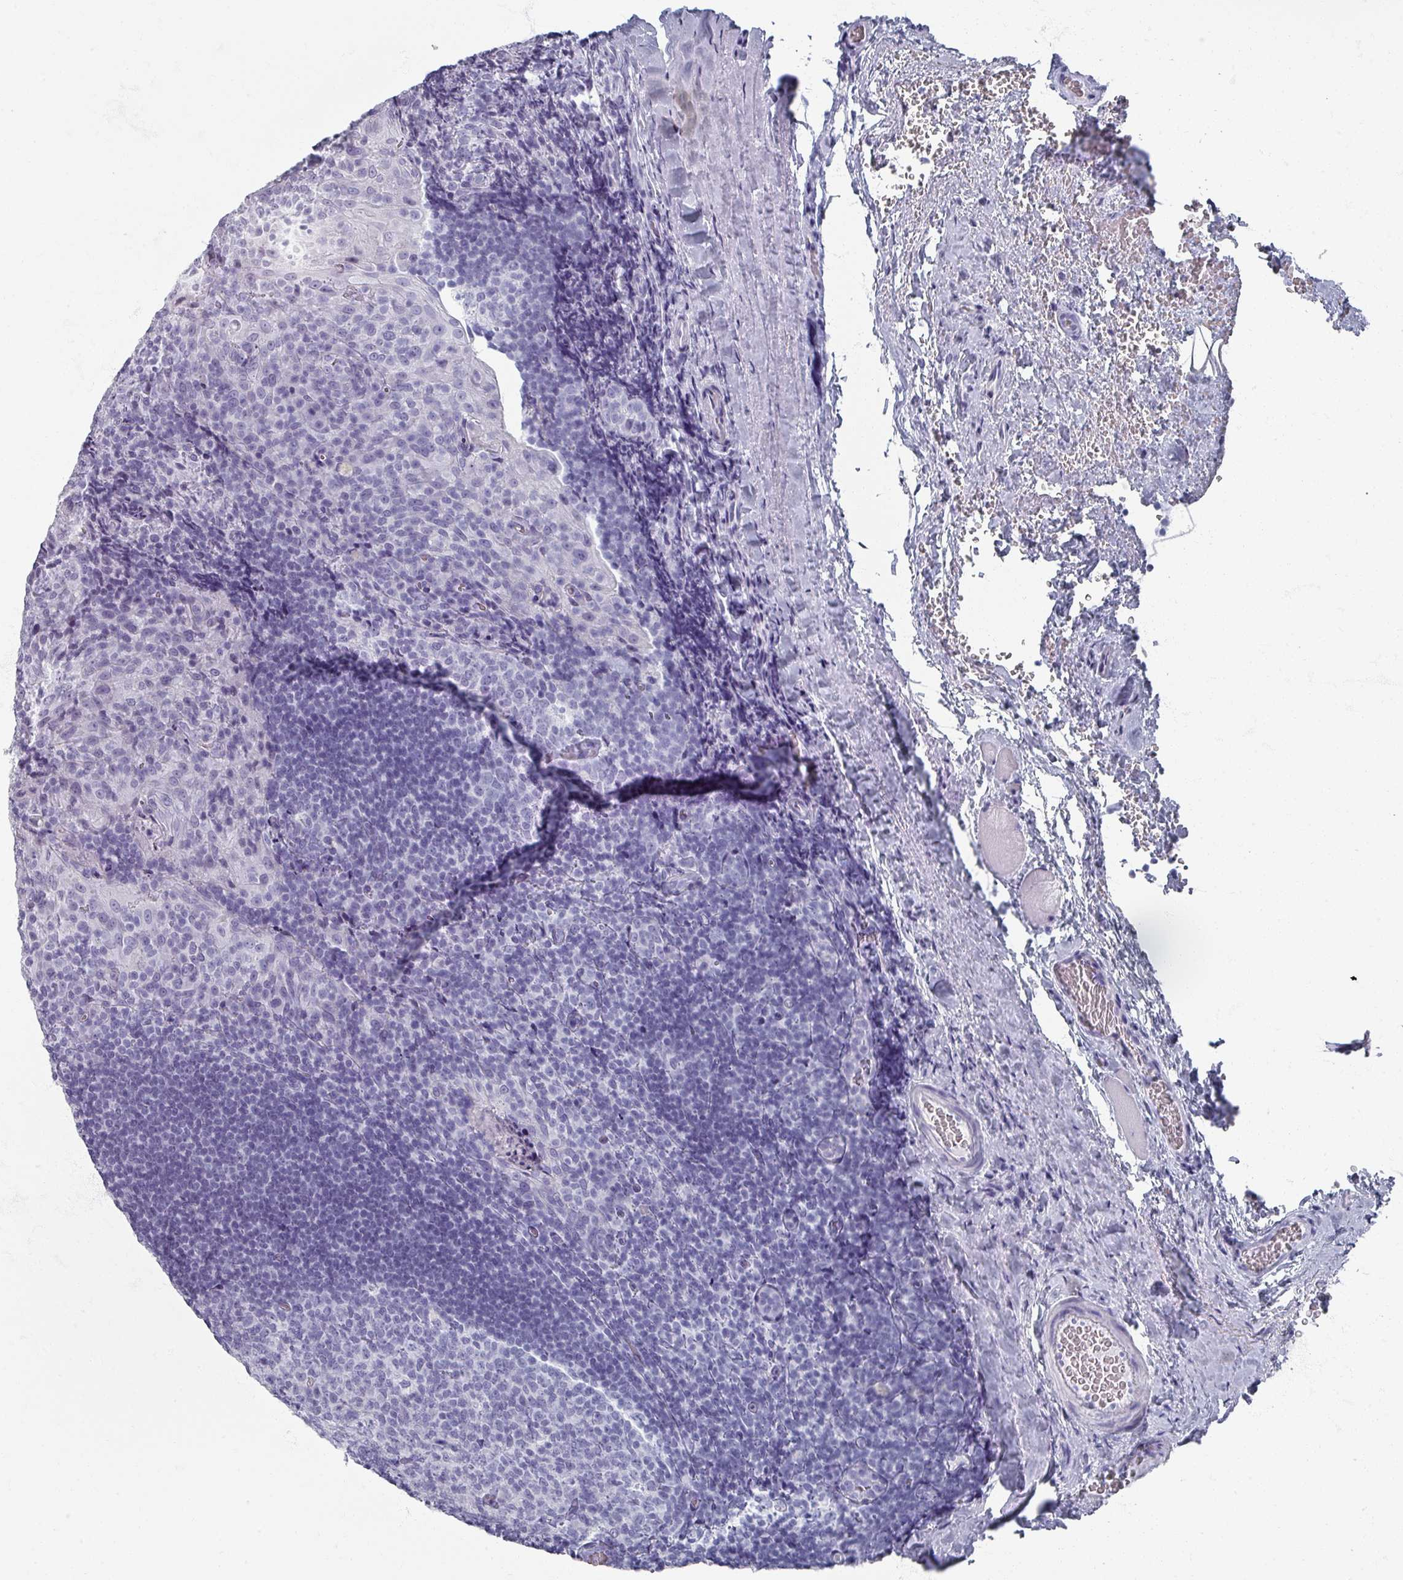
{"staining": {"intensity": "negative", "quantity": "none", "location": "none"}, "tissue": "tonsil", "cell_type": "Germinal center cells", "image_type": "normal", "snomed": [{"axis": "morphology", "description": "Normal tissue, NOS"}, {"axis": "topography", "description": "Tonsil"}], "caption": "Immunohistochemistry (IHC) of normal tonsil displays no expression in germinal center cells.", "gene": "OMG", "patient": {"sex": "male", "age": 17}}